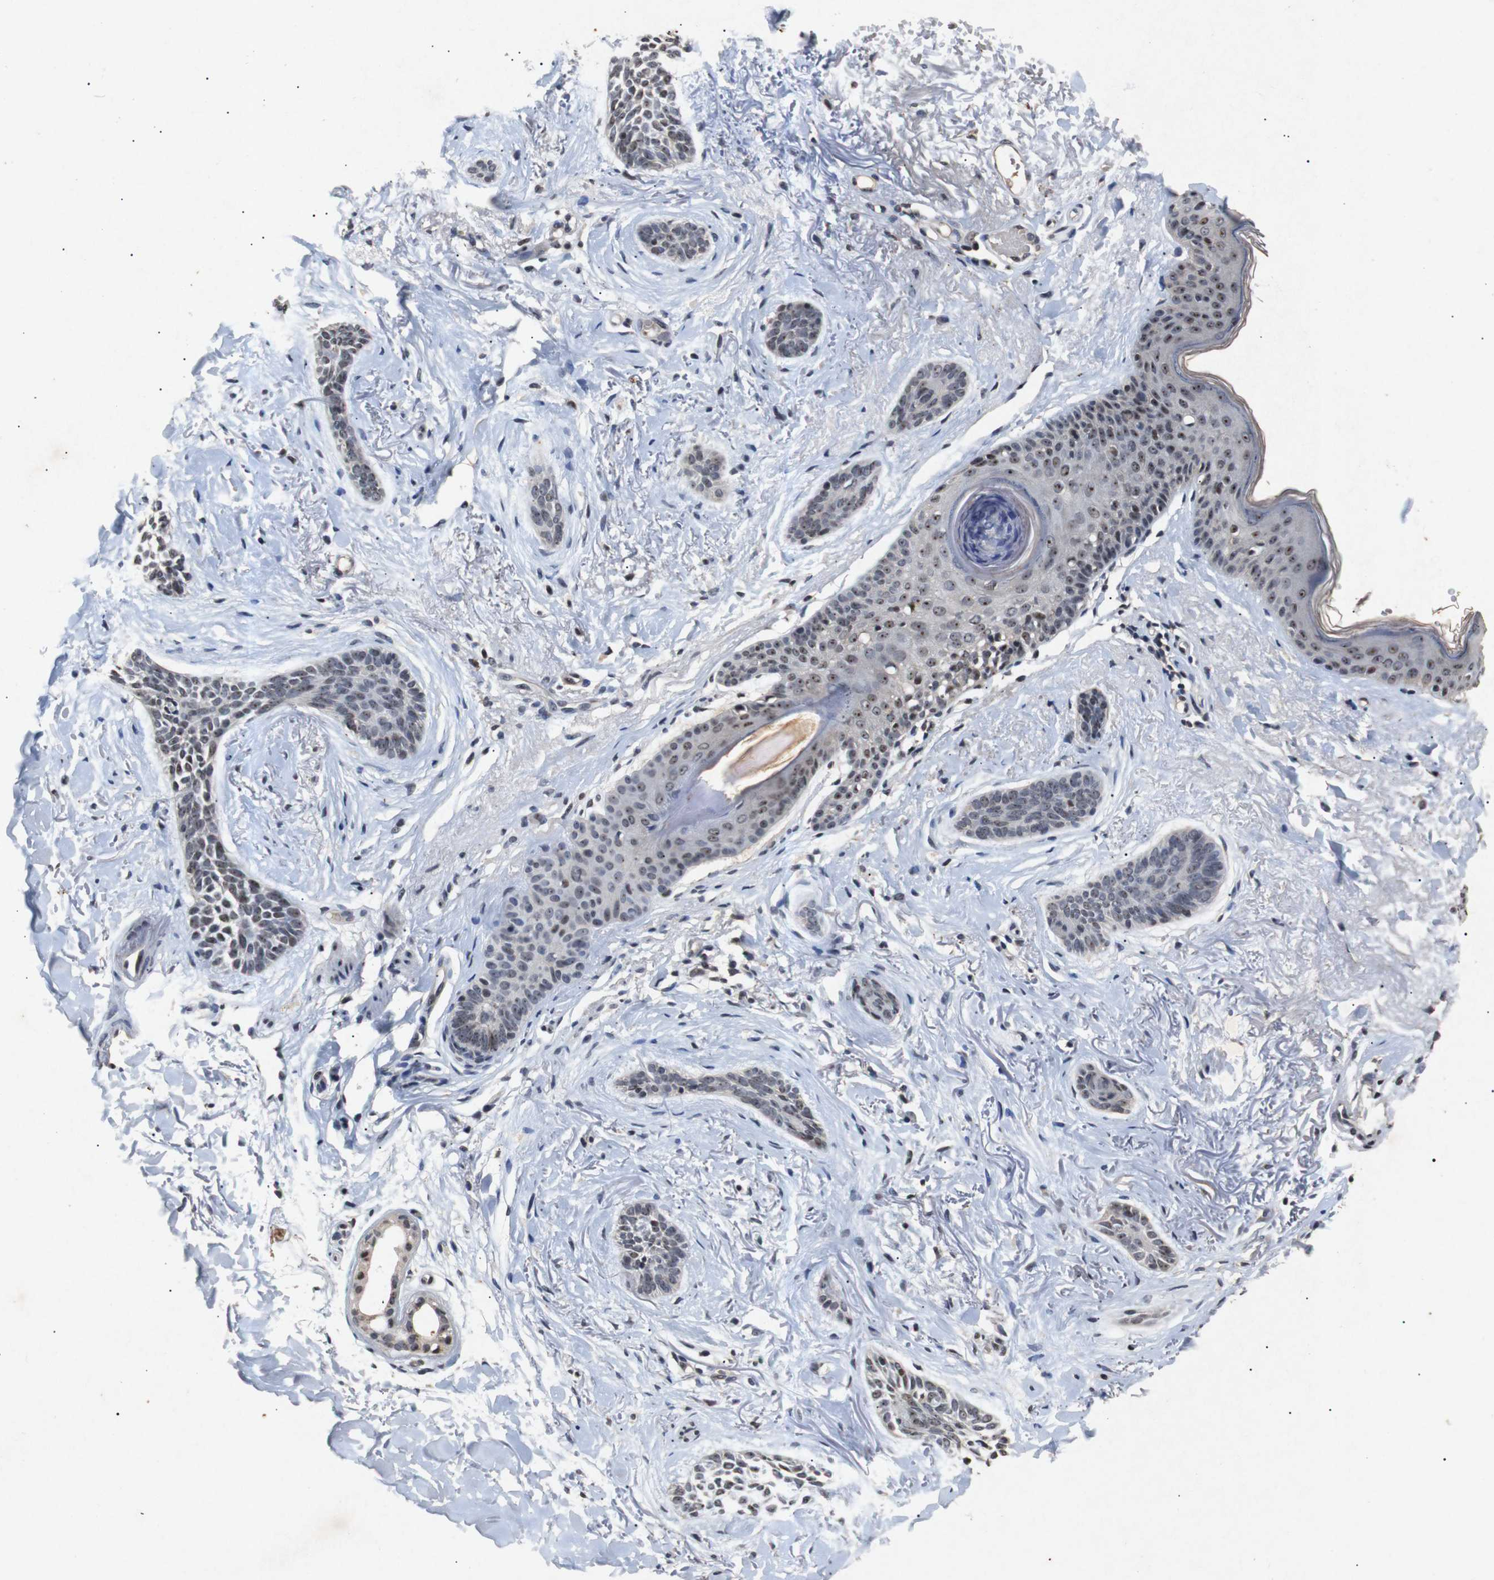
{"staining": {"intensity": "moderate", "quantity": "25%-75%", "location": "nuclear"}, "tissue": "skin cancer", "cell_type": "Tumor cells", "image_type": "cancer", "snomed": [{"axis": "morphology", "description": "Basal cell carcinoma"}, {"axis": "topography", "description": "Skin"}], "caption": "Human skin basal cell carcinoma stained for a protein (brown) shows moderate nuclear positive positivity in approximately 25%-75% of tumor cells.", "gene": "PARN", "patient": {"sex": "female", "age": 84}}